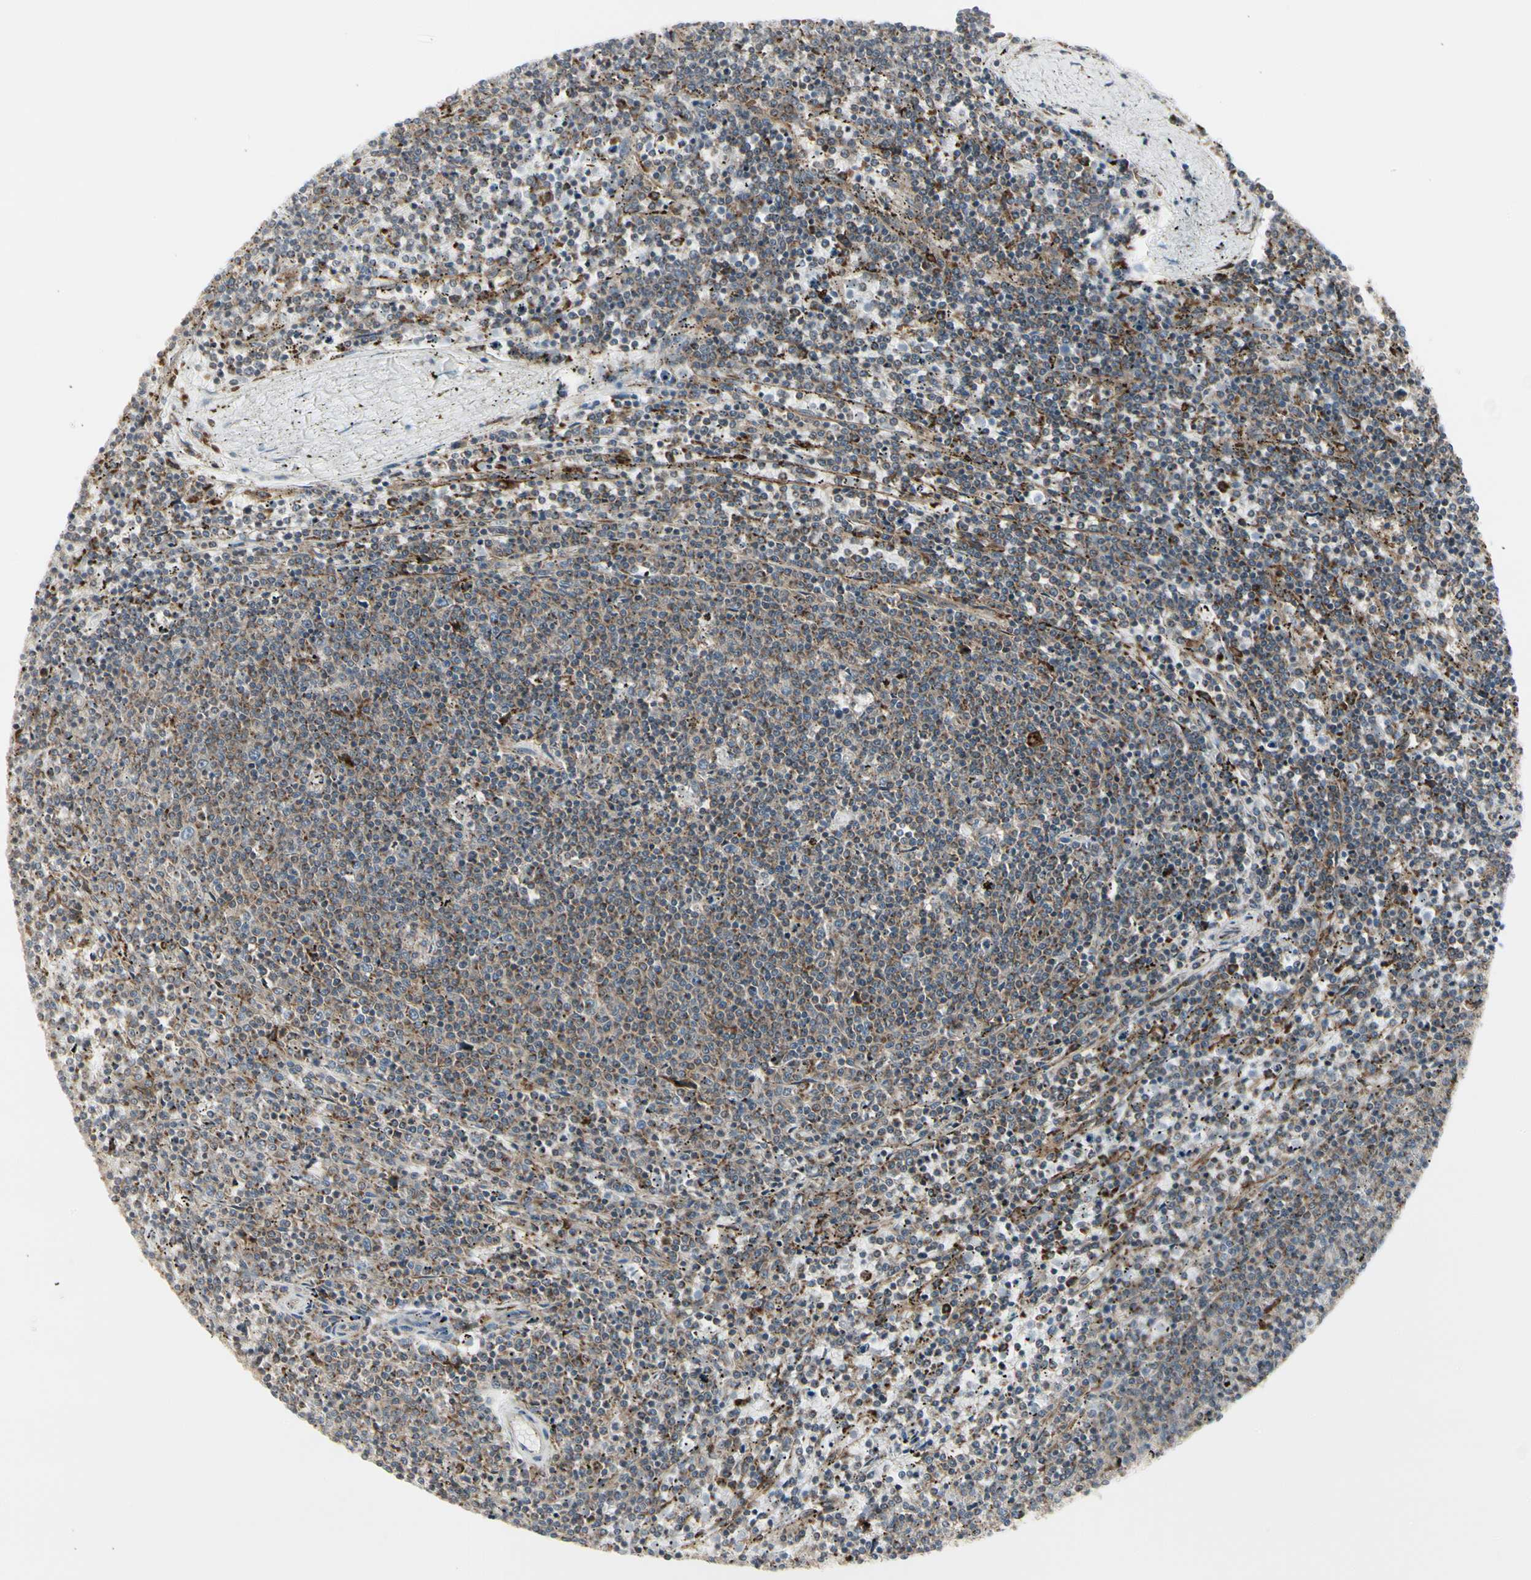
{"staining": {"intensity": "weak", "quantity": "<25%", "location": "cytoplasmic/membranous"}, "tissue": "lymphoma", "cell_type": "Tumor cells", "image_type": "cancer", "snomed": [{"axis": "morphology", "description": "Malignant lymphoma, non-Hodgkin's type, Low grade"}, {"axis": "topography", "description": "Spleen"}], "caption": "A high-resolution image shows immunohistochemistry (IHC) staining of lymphoma, which exhibits no significant expression in tumor cells.", "gene": "ATP6V1B2", "patient": {"sex": "female", "age": 50}}